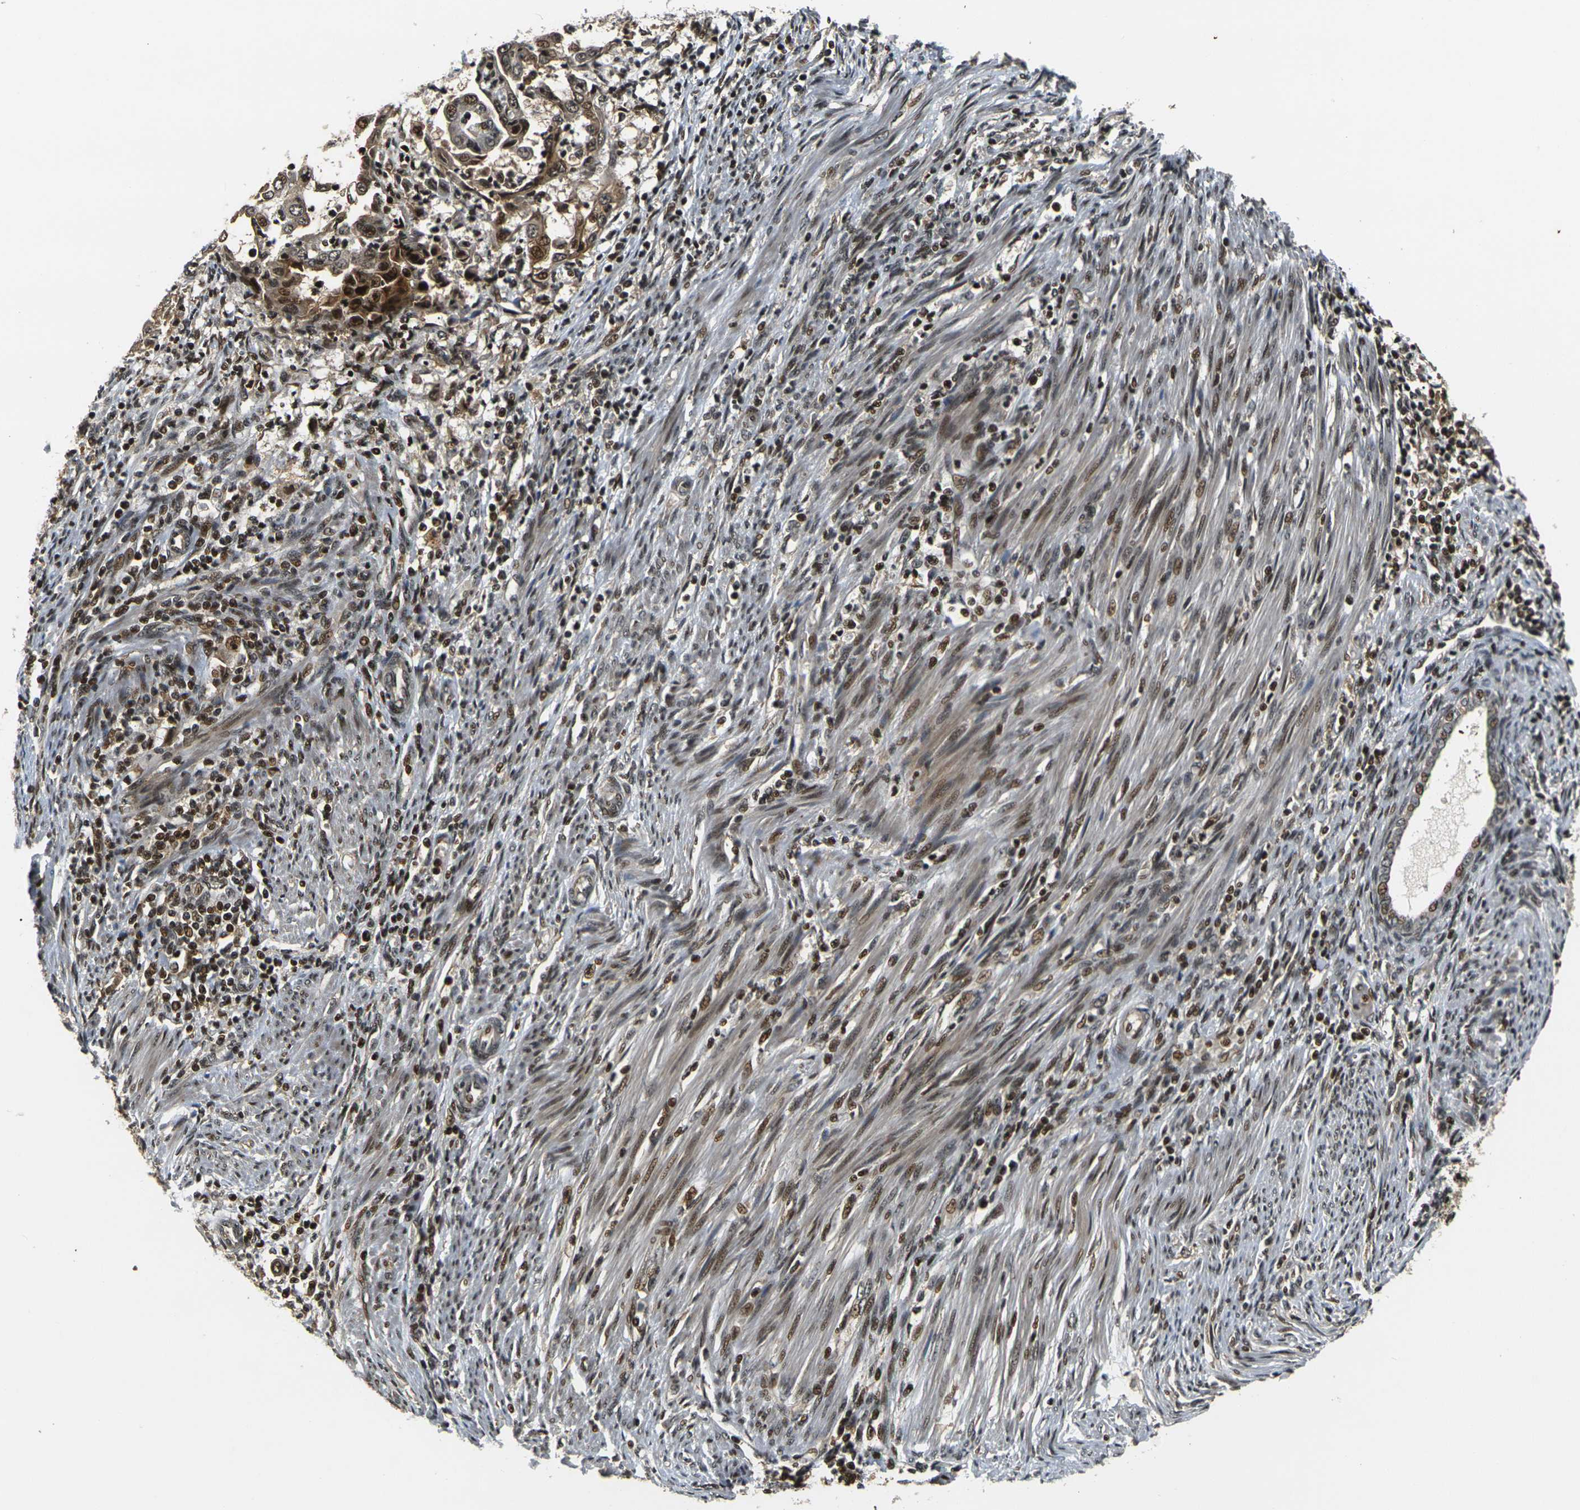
{"staining": {"intensity": "moderate", "quantity": ">75%", "location": "cytoplasmic/membranous,nuclear"}, "tissue": "endometrial cancer", "cell_type": "Tumor cells", "image_type": "cancer", "snomed": [{"axis": "morphology", "description": "Adenocarcinoma, NOS"}, {"axis": "topography", "description": "Endometrium"}], "caption": "Human endometrial cancer stained with a brown dye displays moderate cytoplasmic/membranous and nuclear positive positivity in about >75% of tumor cells.", "gene": "ACTL6A", "patient": {"sex": "female", "age": 85}}